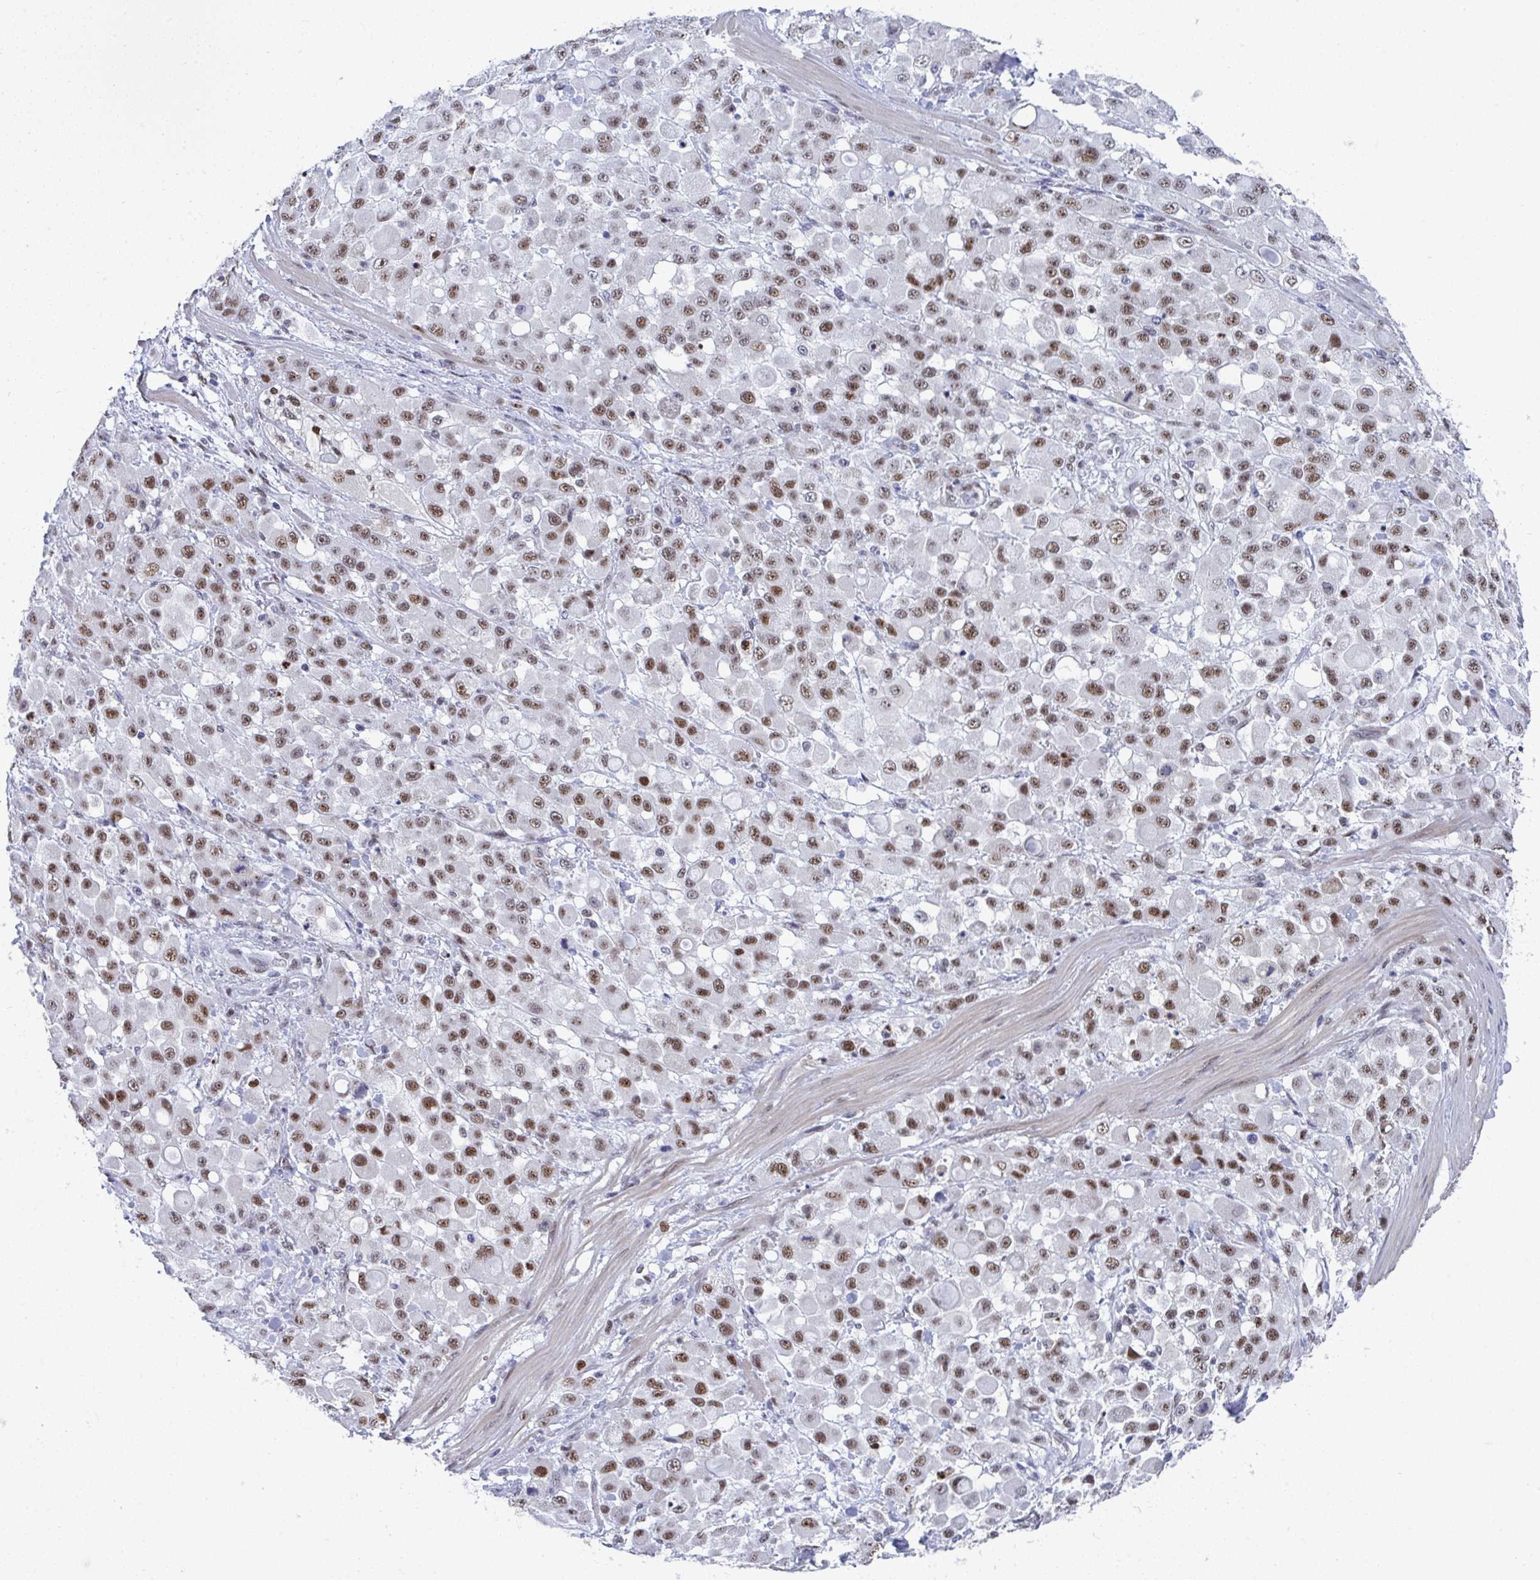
{"staining": {"intensity": "moderate", "quantity": ">75%", "location": "nuclear"}, "tissue": "stomach cancer", "cell_type": "Tumor cells", "image_type": "cancer", "snomed": [{"axis": "morphology", "description": "Adenocarcinoma, NOS"}, {"axis": "topography", "description": "Stomach"}], "caption": "Immunohistochemical staining of human adenocarcinoma (stomach) exhibits moderate nuclear protein expression in about >75% of tumor cells.", "gene": "JDP2", "patient": {"sex": "female", "age": 76}}